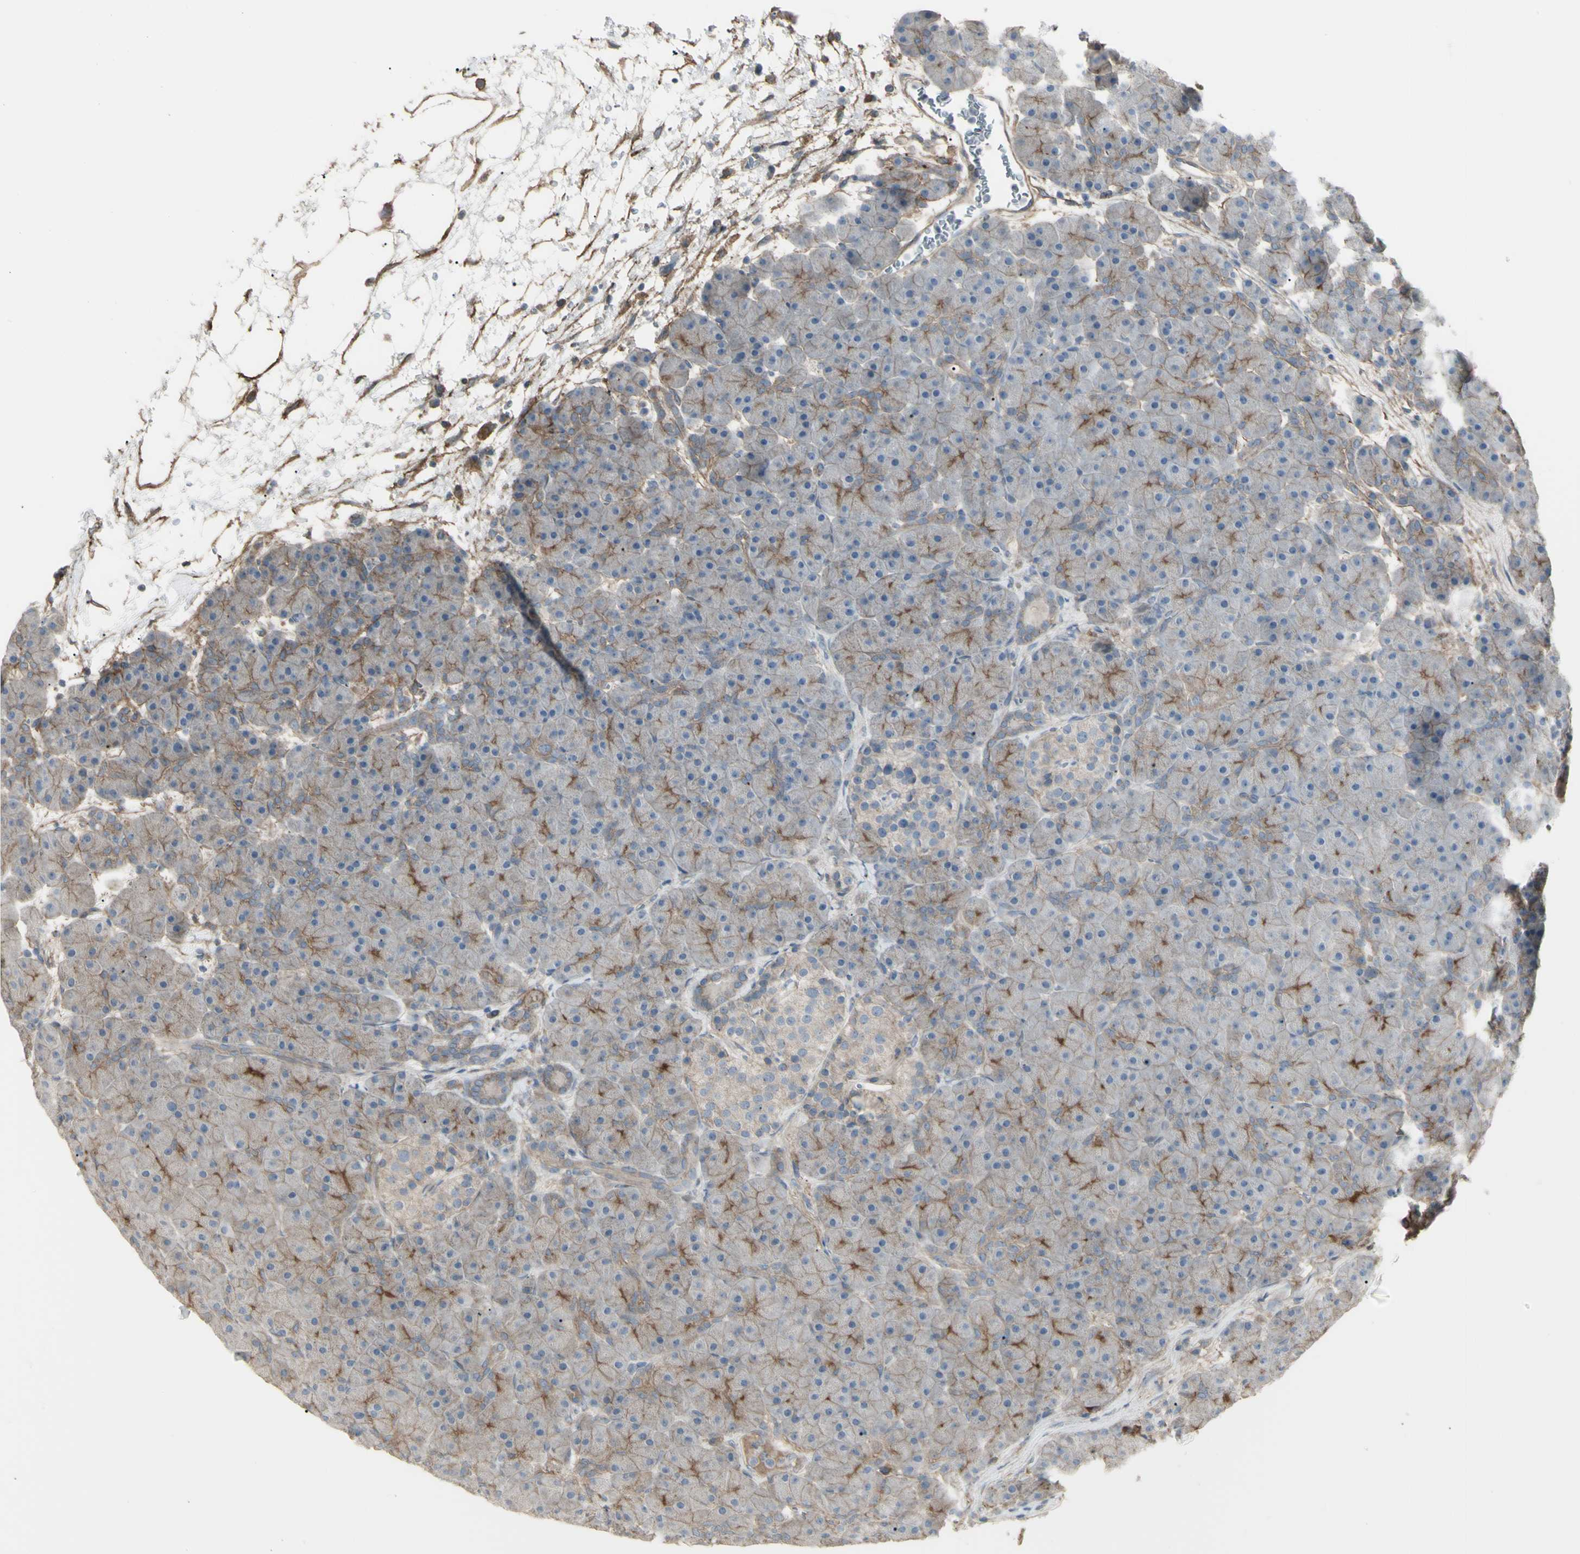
{"staining": {"intensity": "weak", "quantity": "25%-75%", "location": "cytoplasmic/membranous"}, "tissue": "pancreas", "cell_type": "Exocrine glandular cells", "image_type": "normal", "snomed": [{"axis": "morphology", "description": "Normal tissue, NOS"}, {"axis": "topography", "description": "Pancreas"}], "caption": "Pancreas stained for a protein displays weak cytoplasmic/membranous positivity in exocrine glandular cells. (DAB IHC, brown staining for protein, blue staining for nuclei).", "gene": "CD276", "patient": {"sex": "male", "age": 66}}